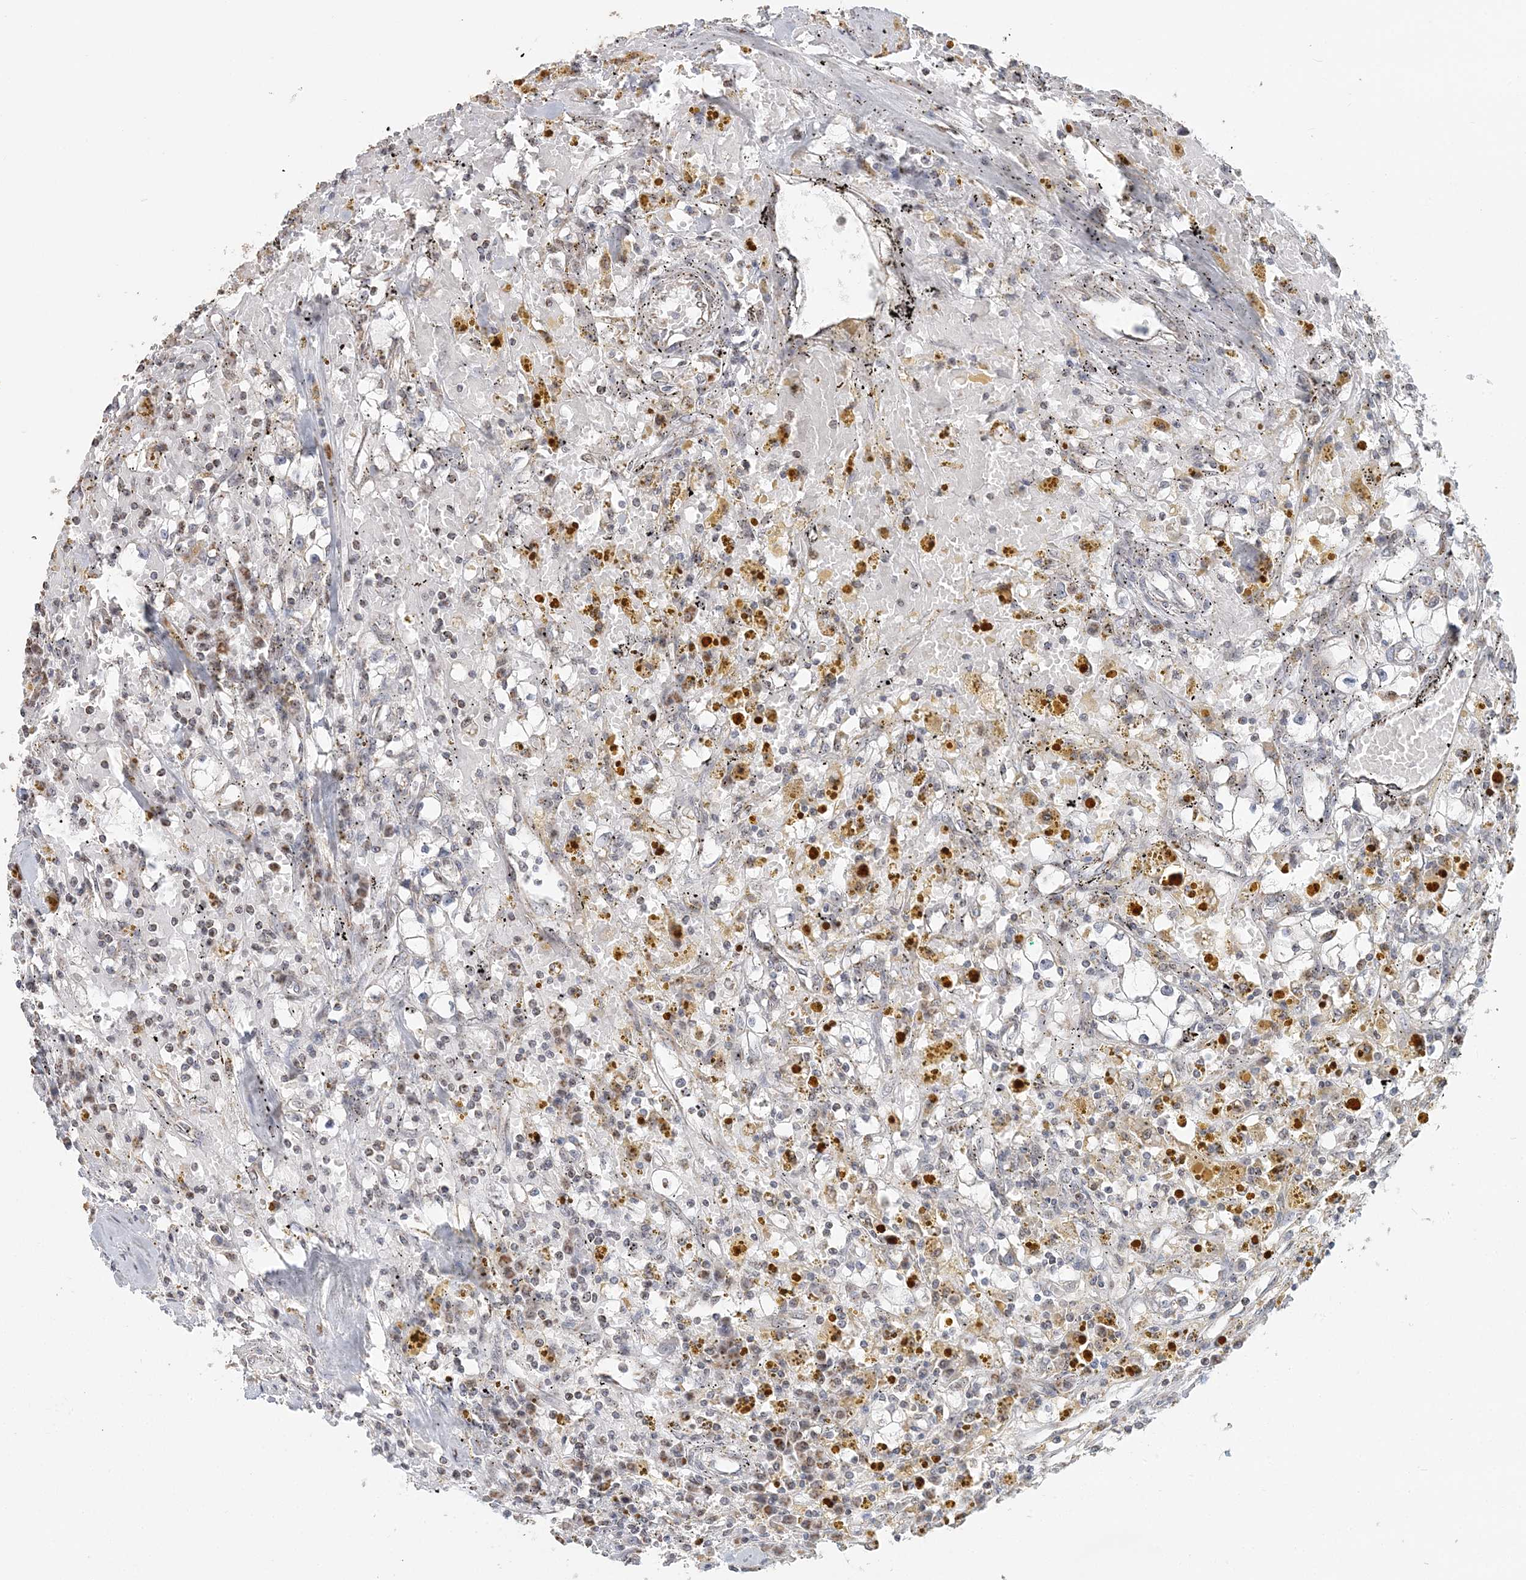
{"staining": {"intensity": "negative", "quantity": "none", "location": "none"}, "tissue": "renal cancer", "cell_type": "Tumor cells", "image_type": "cancer", "snomed": [{"axis": "morphology", "description": "Adenocarcinoma, NOS"}, {"axis": "topography", "description": "Kidney"}], "caption": "Tumor cells show no significant protein positivity in renal cancer (adenocarcinoma).", "gene": "SUCLG1", "patient": {"sex": "male", "age": 56}}